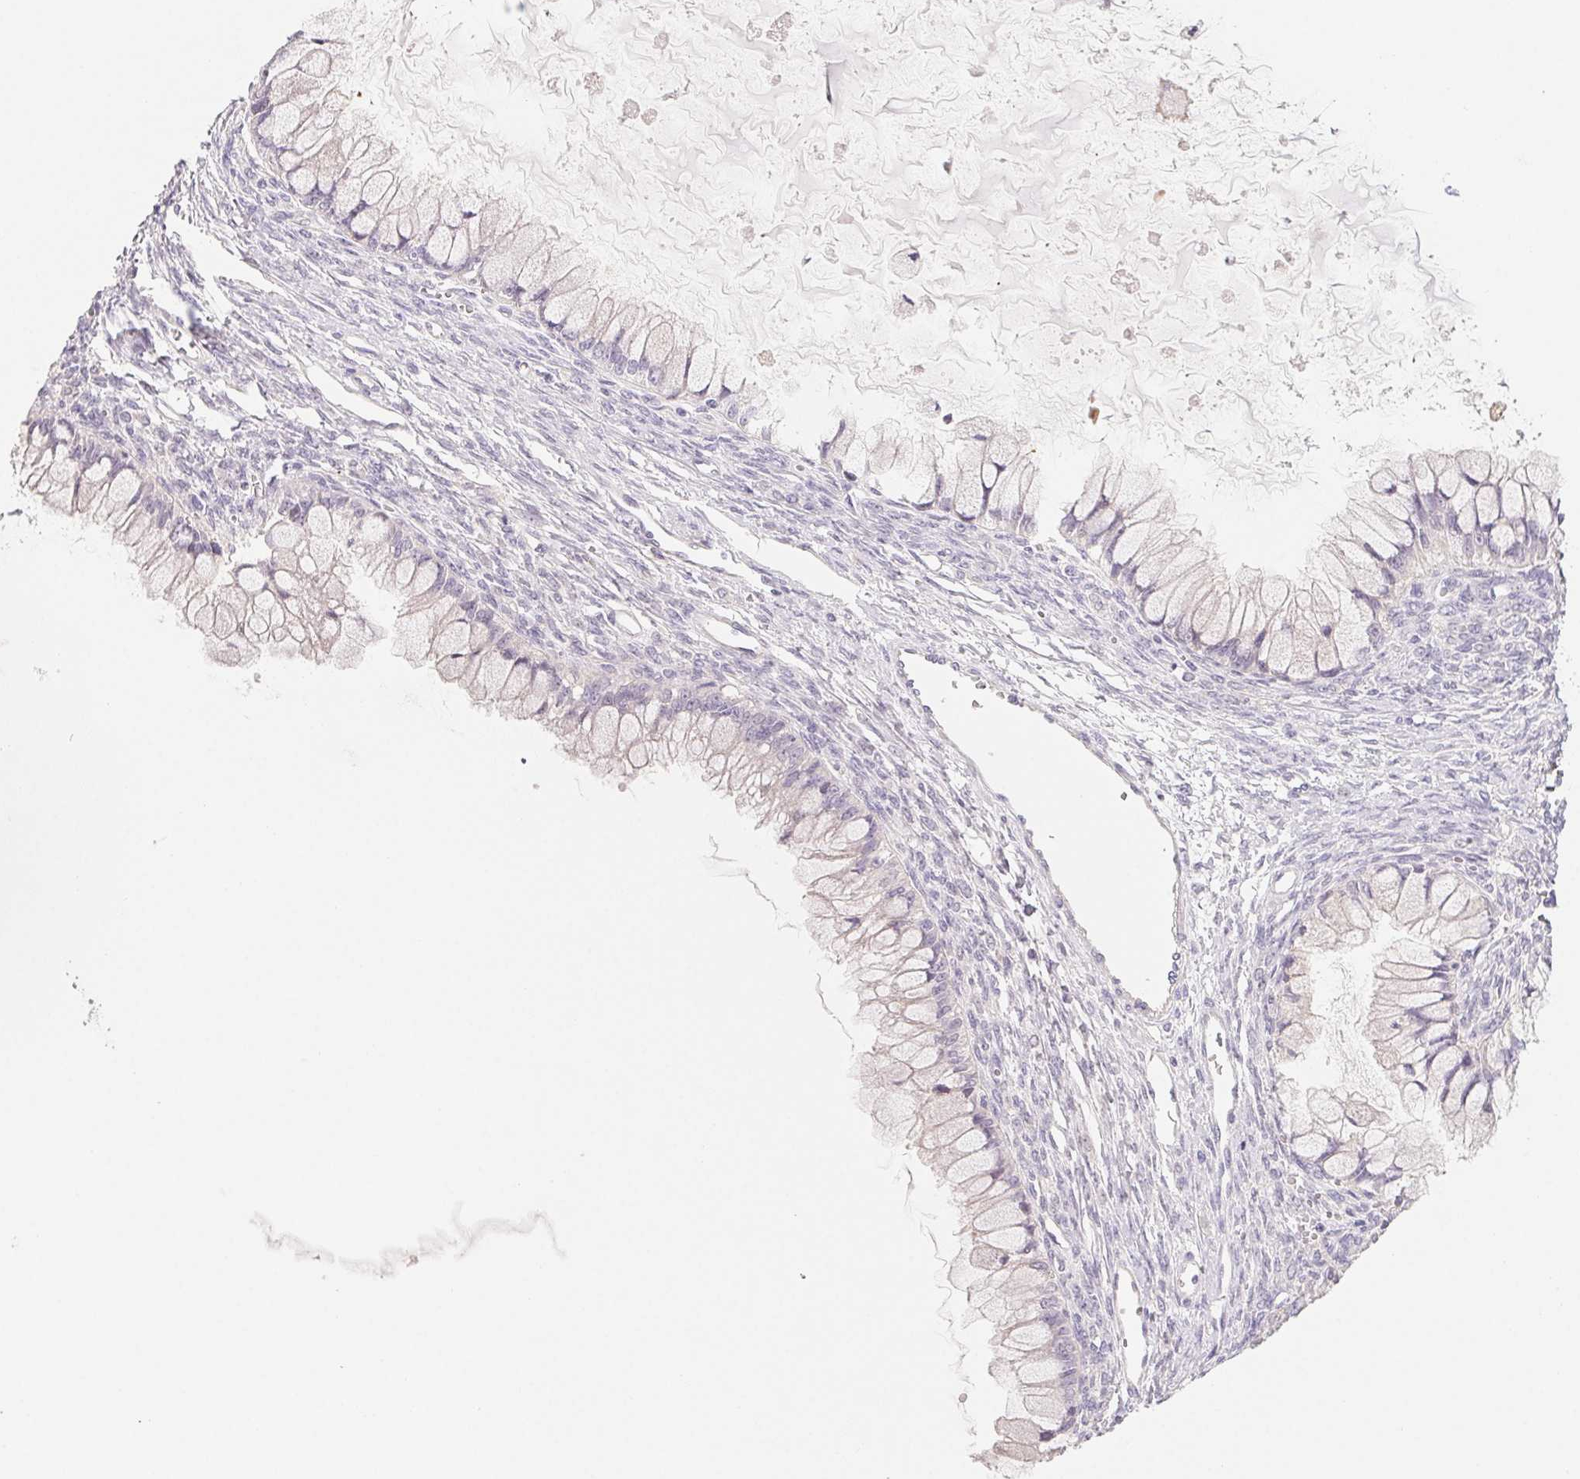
{"staining": {"intensity": "negative", "quantity": "none", "location": "none"}, "tissue": "ovarian cancer", "cell_type": "Tumor cells", "image_type": "cancer", "snomed": [{"axis": "morphology", "description": "Cystadenocarcinoma, mucinous, NOS"}, {"axis": "topography", "description": "Ovary"}], "caption": "Tumor cells show no significant protein positivity in ovarian cancer (mucinous cystadenocarcinoma).", "gene": "CTNND2", "patient": {"sex": "female", "age": 34}}